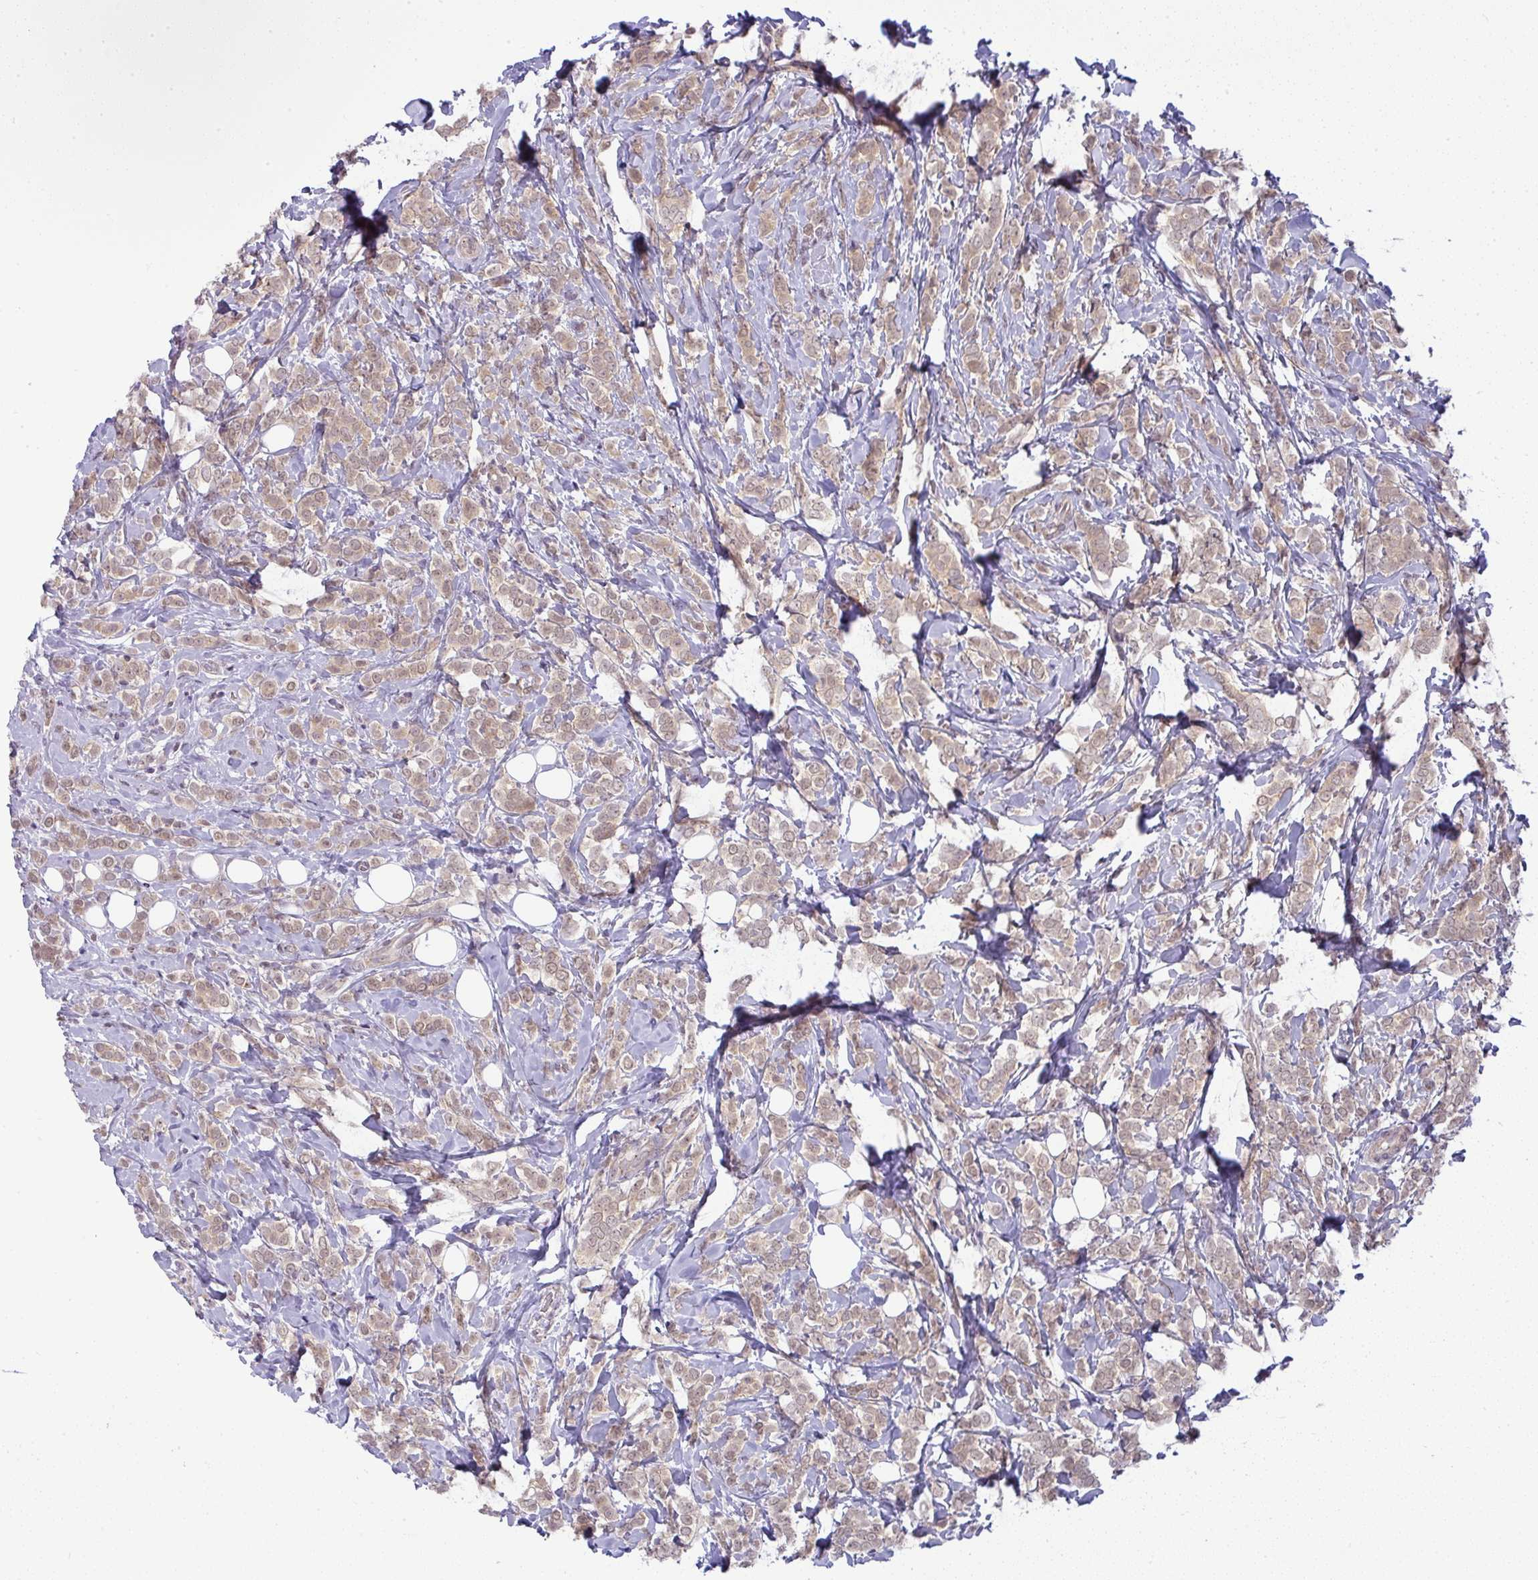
{"staining": {"intensity": "weak", "quantity": ">75%", "location": "nuclear"}, "tissue": "breast cancer", "cell_type": "Tumor cells", "image_type": "cancer", "snomed": [{"axis": "morphology", "description": "Lobular carcinoma"}, {"axis": "topography", "description": "Breast"}], "caption": "Immunohistochemistry (IHC) of breast cancer (lobular carcinoma) reveals low levels of weak nuclear expression in about >75% of tumor cells.", "gene": "DZIP1", "patient": {"sex": "female", "age": 49}}